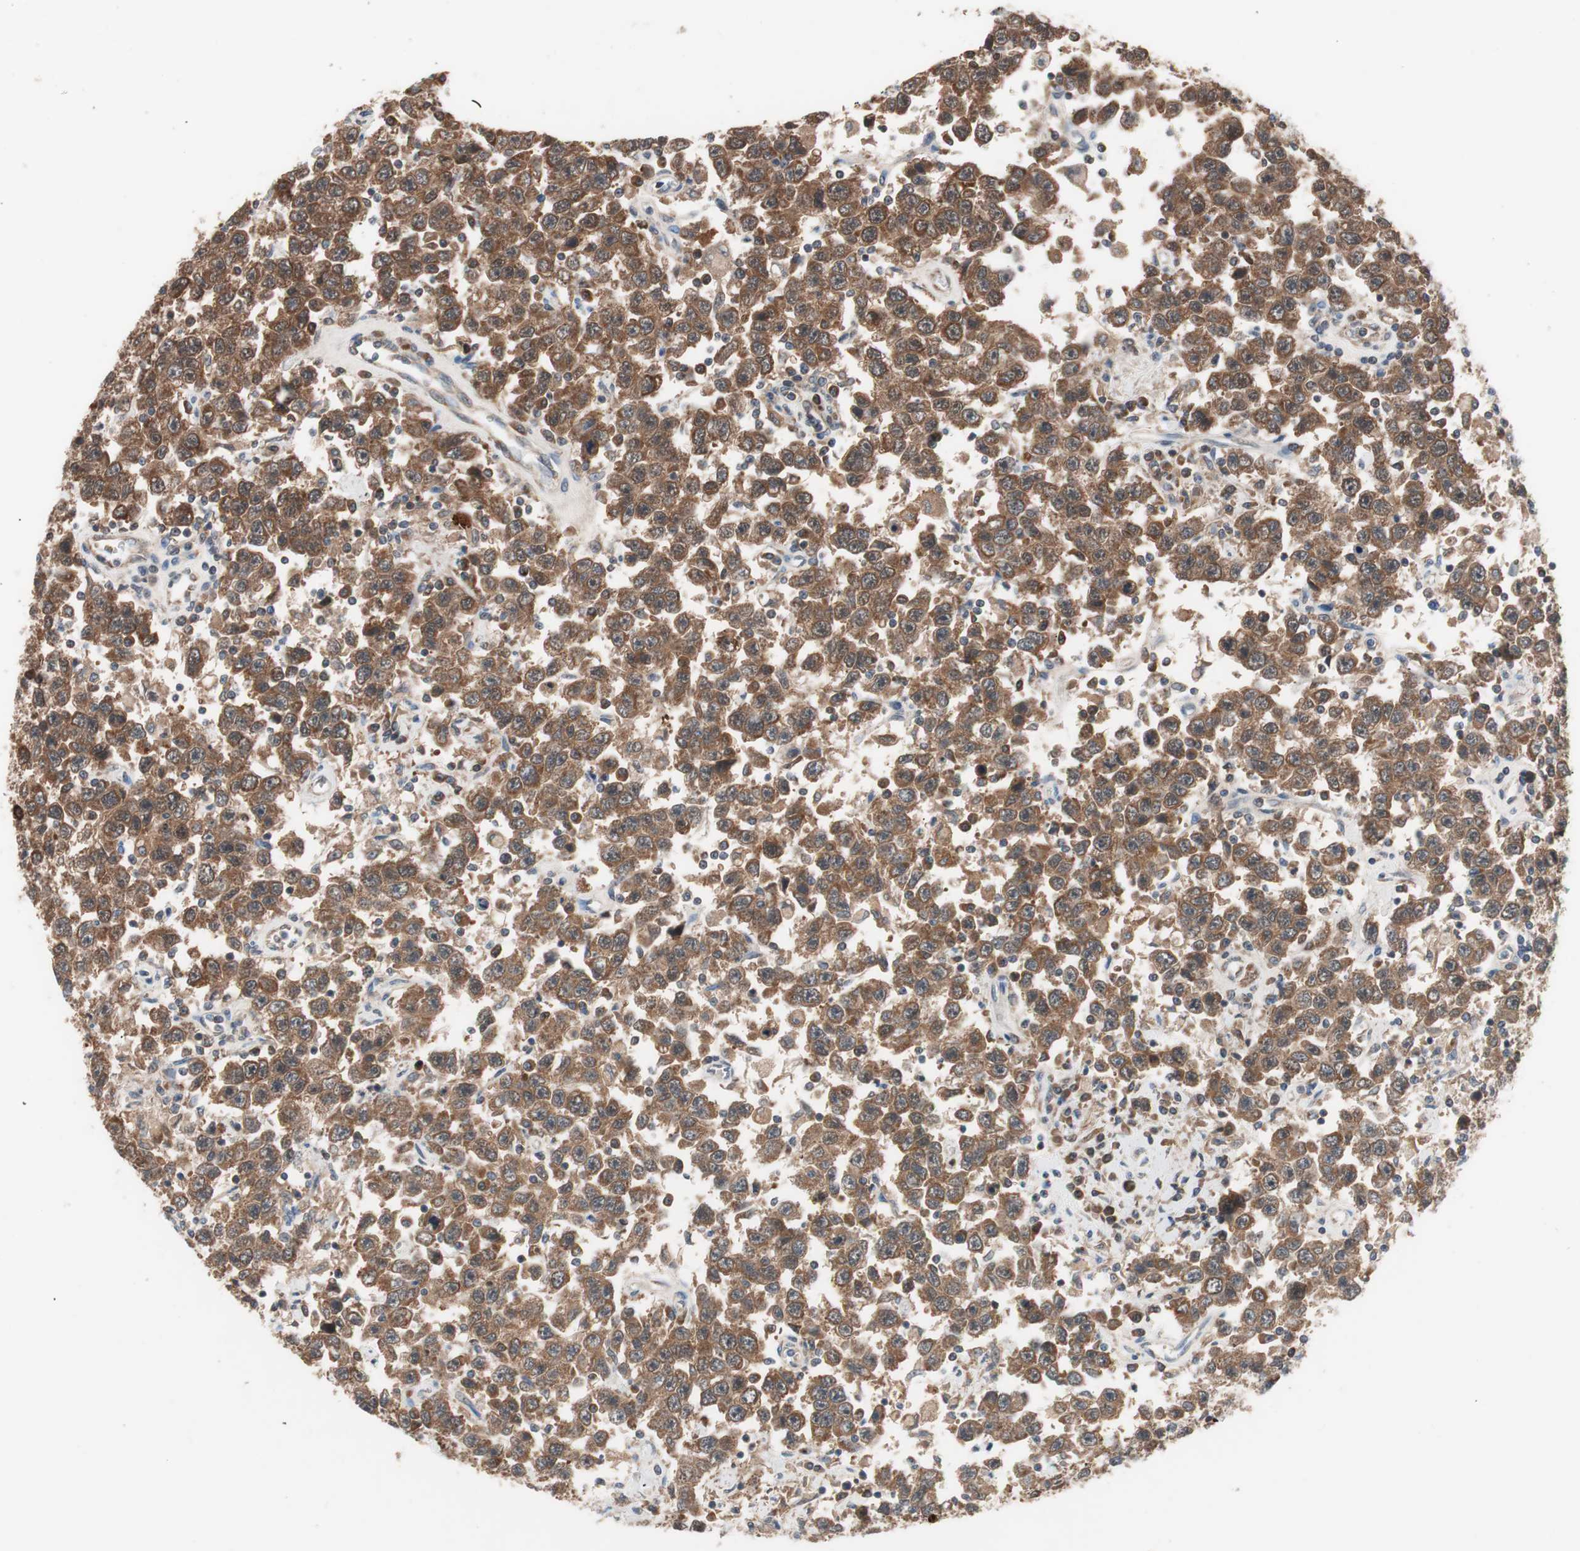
{"staining": {"intensity": "strong", "quantity": ">75%", "location": "cytoplasmic/membranous"}, "tissue": "testis cancer", "cell_type": "Tumor cells", "image_type": "cancer", "snomed": [{"axis": "morphology", "description": "Seminoma, NOS"}, {"axis": "topography", "description": "Testis"}], "caption": "A brown stain labels strong cytoplasmic/membranous staining of a protein in human testis cancer (seminoma) tumor cells.", "gene": "HMBS", "patient": {"sex": "male", "age": 41}}